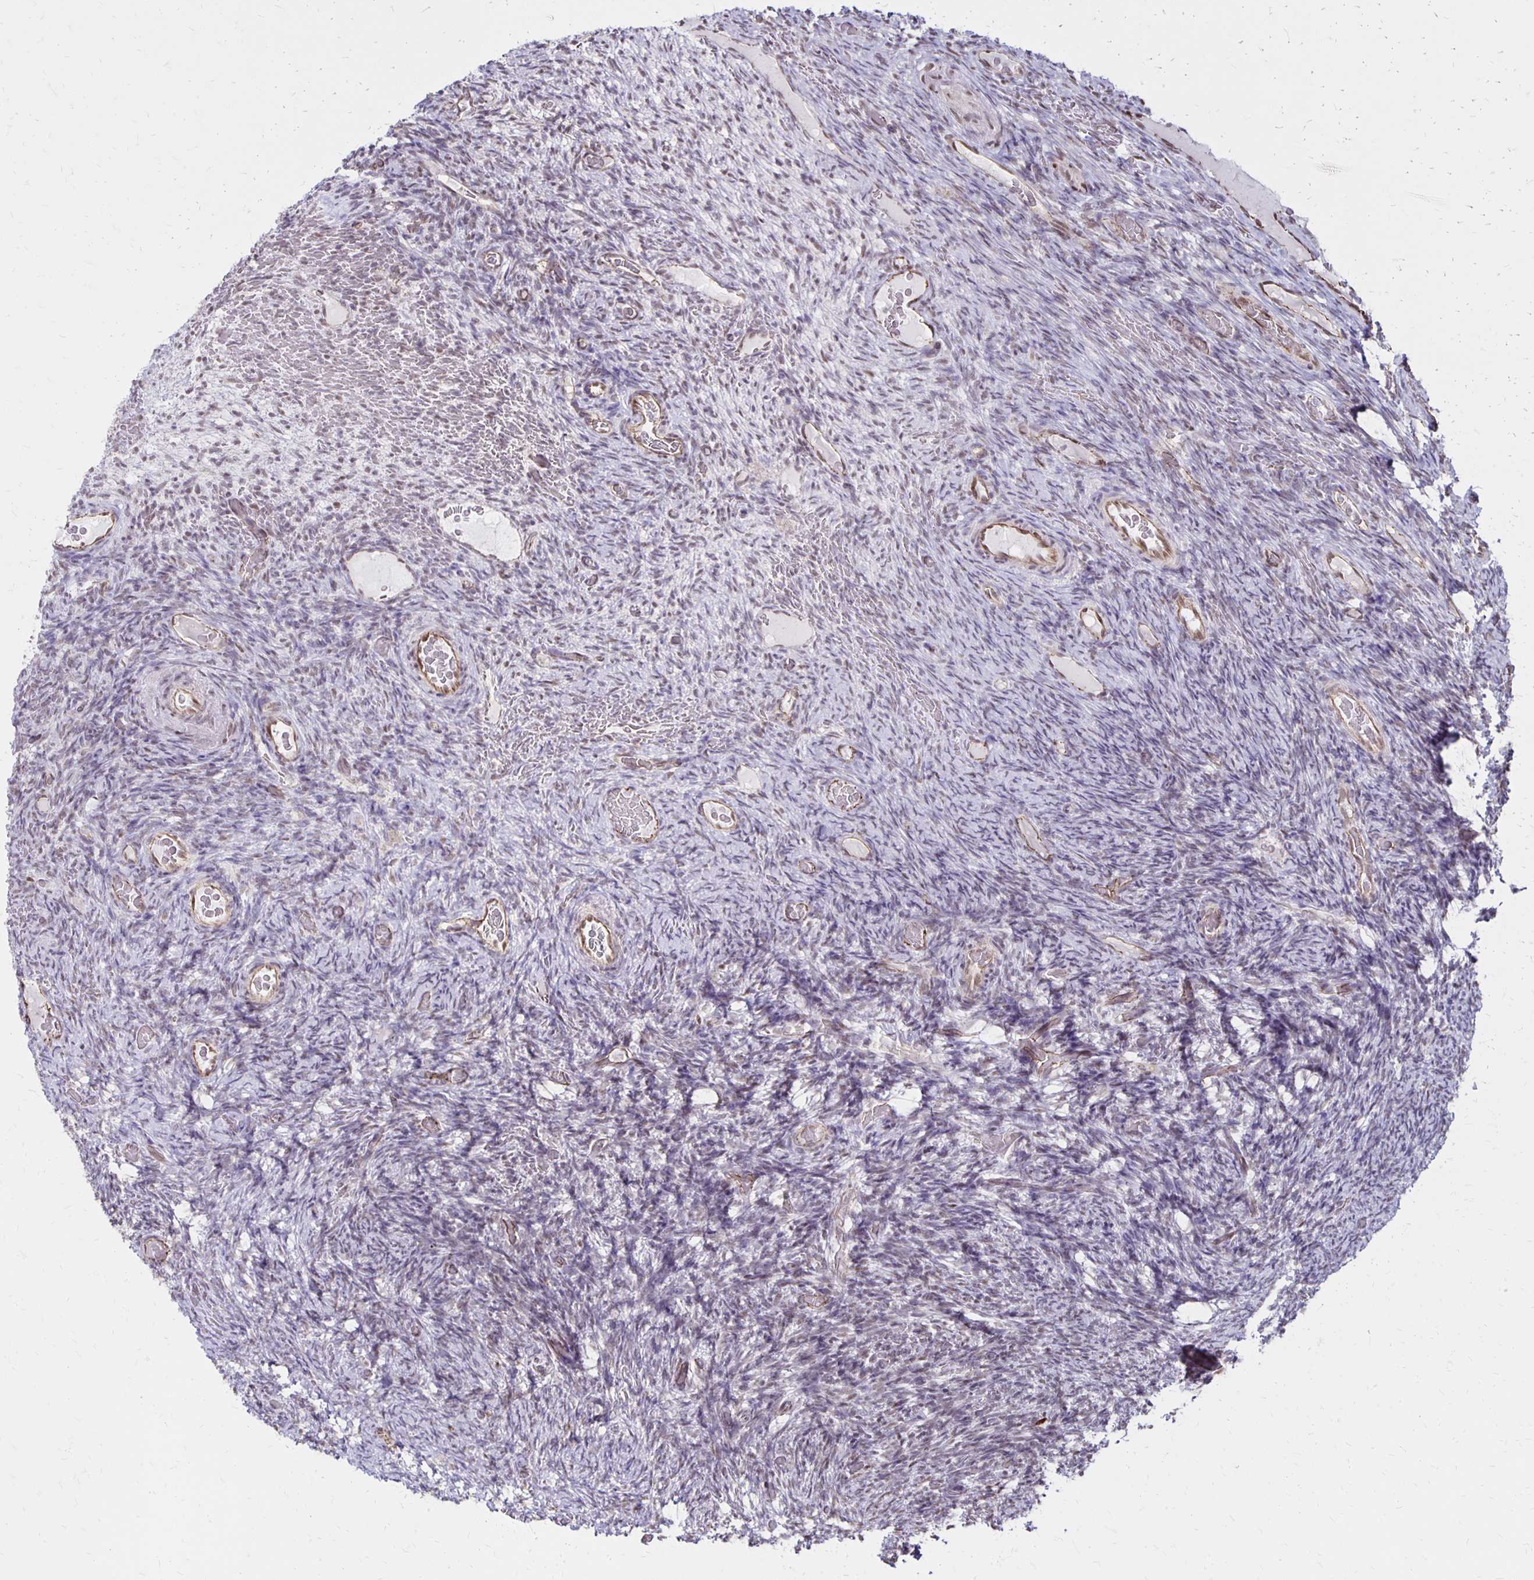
{"staining": {"intensity": "weak", "quantity": ">75%", "location": "cytoplasmic/membranous"}, "tissue": "ovary", "cell_type": "Follicle cells", "image_type": "normal", "snomed": [{"axis": "morphology", "description": "Normal tissue, NOS"}, {"axis": "topography", "description": "Ovary"}], "caption": "Immunohistochemistry image of unremarkable human ovary stained for a protein (brown), which reveals low levels of weak cytoplasmic/membranous positivity in approximately >75% of follicle cells.", "gene": "DDB2", "patient": {"sex": "female", "age": 34}}